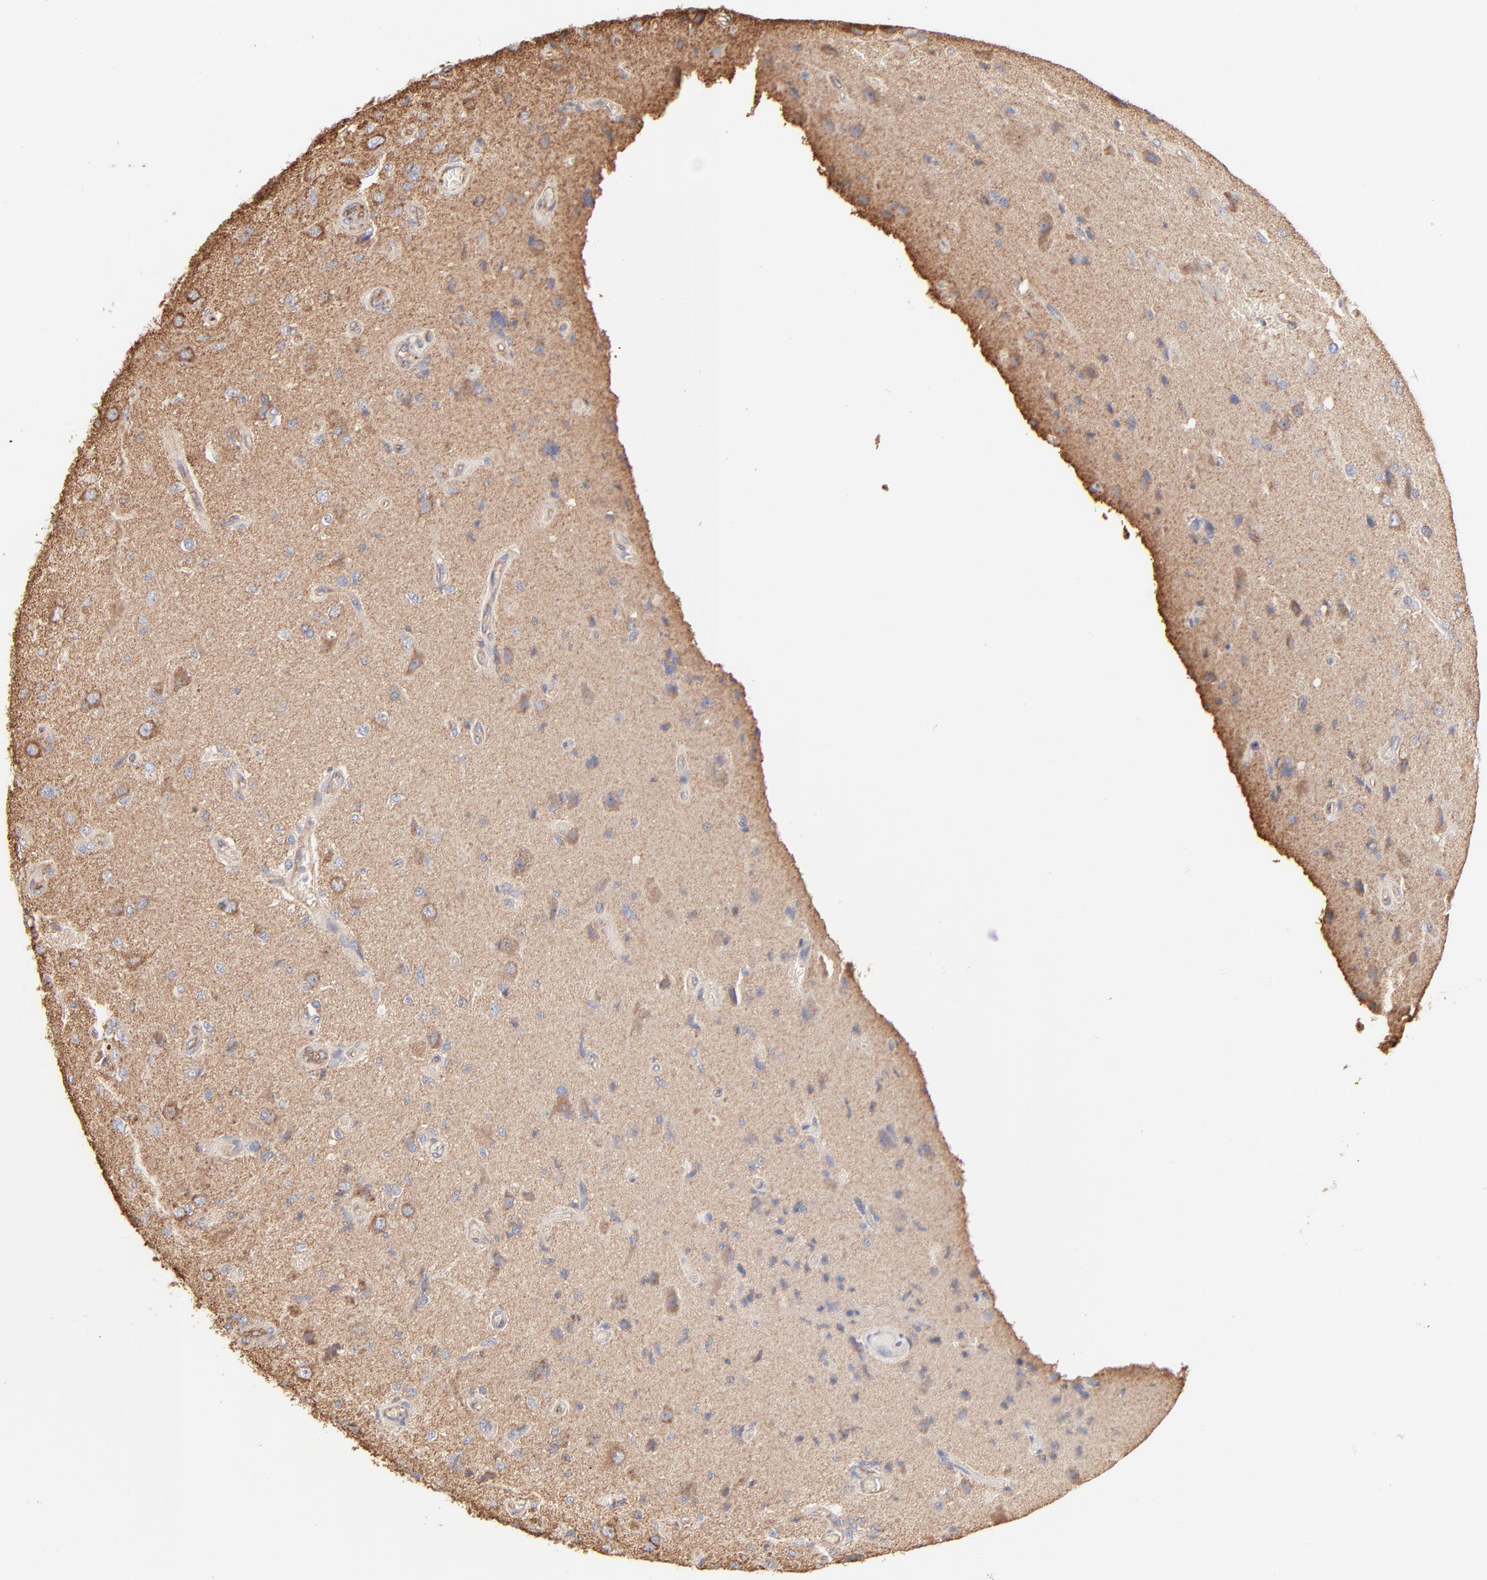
{"staining": {"intensity": "moderate", "quantity": "25%-75%", "location": "cytoplasmic/membranous"}, "tissue": "glioma", "cell_type": "Tumor cells", "image_type": "cancer", "snomed": [{"axis": "morphology", "description": "Normal tissue, NOS"}, {"axis": "morphology", "description": "Glioma, malignant, High grade"}, {"axis": "topography", "description": "Cerebral cortex"}], "caption": "IHC of glioma exhibits medium levels of moderate cytoplasmic/membranous expression in about 25%-75% of tumor cells. The protein is shown in brown color, while the nuclei are stained blue.", "gene": "CLTB", "patient": {"sex": "male", "age": 77}}